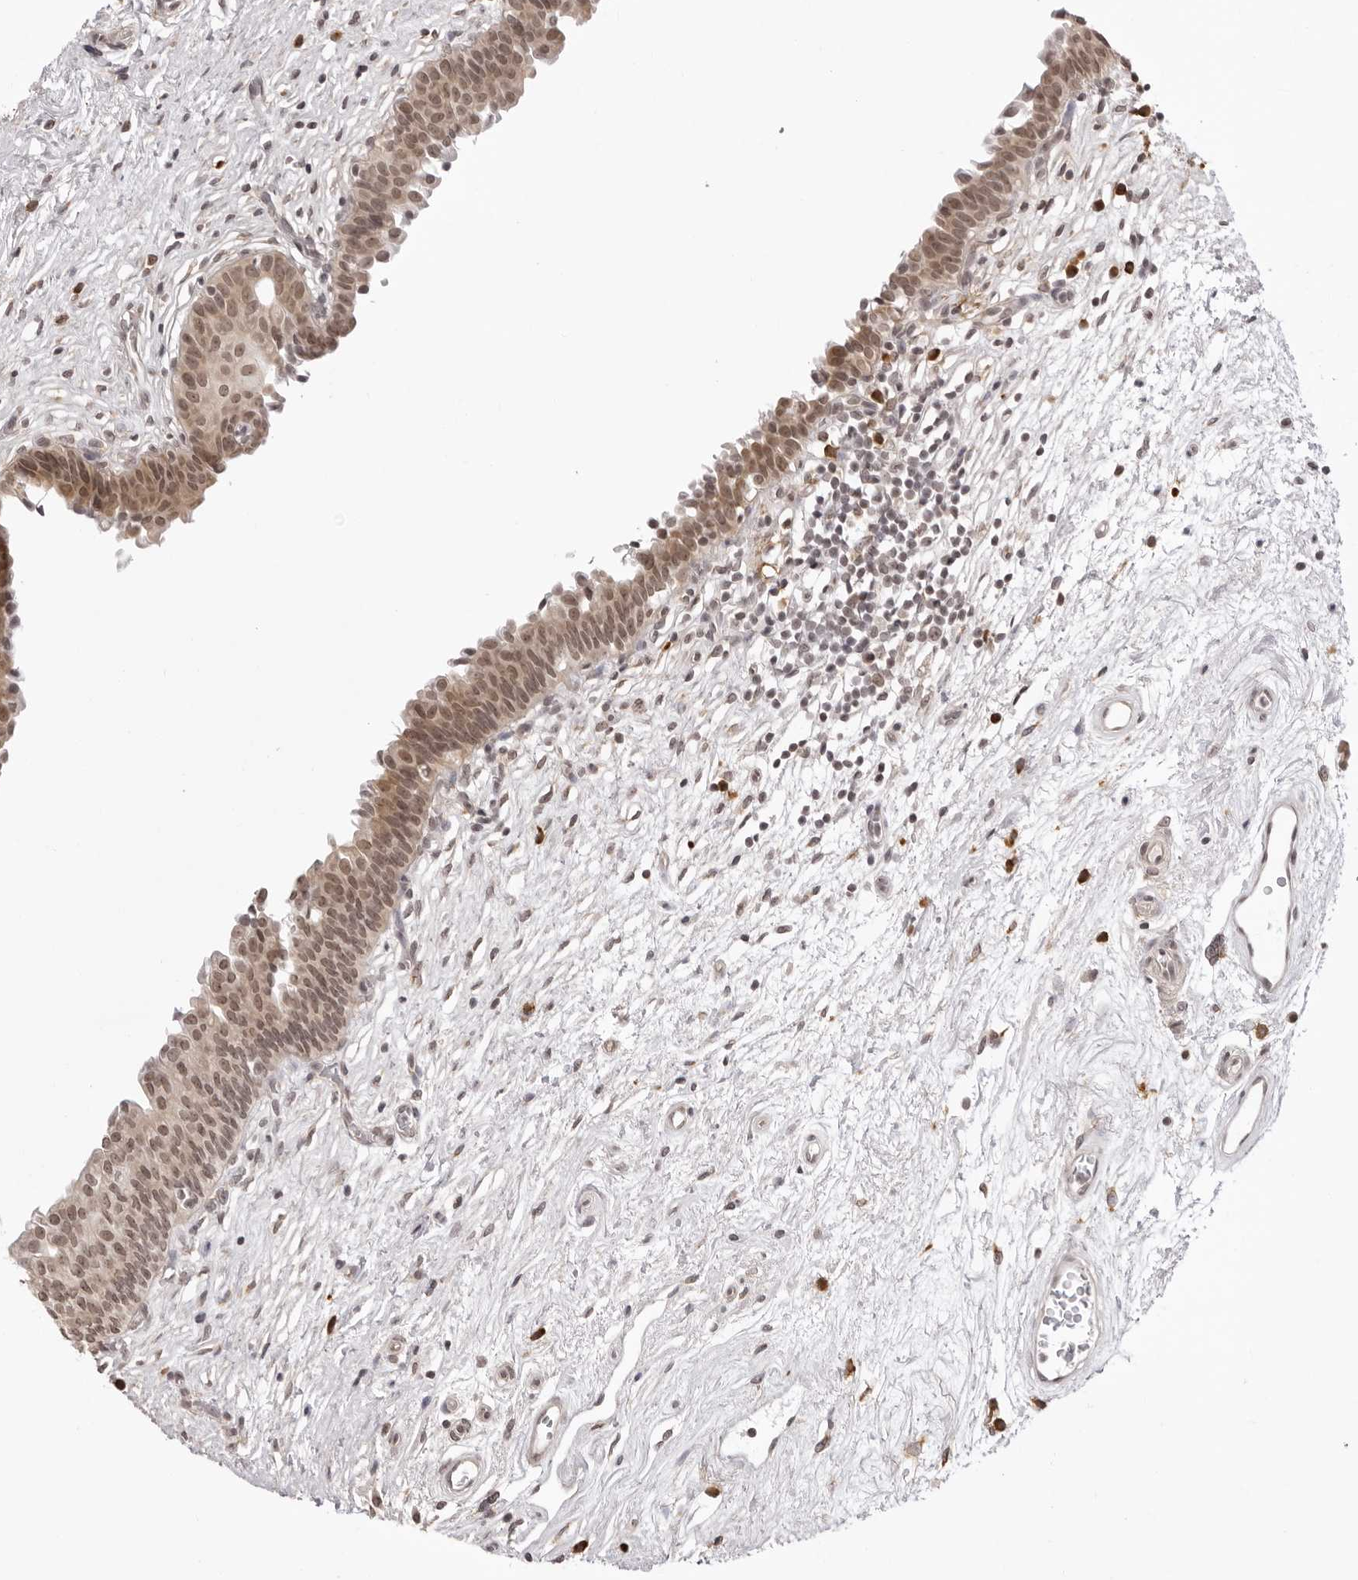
{"staining": {"intensity": "moderate", "quantity": ">75%", "location": "nuclear"}, "tissue": "urinary bladder", "cell_type": "Urothelial cells", "image_type": "normal", "snomed": [{"axis": "morphology", "description": "Normal tissue, NOS"}, {"axis": "topography", "description": "Urinary bladder"}], "caption": "A high-resolution image shows immunohistochemistry (IHC) staining of normal urinary bladder, which exhibits moderate nuclear positivity in approximately >75% of urothelial cells.", "gene": "ZC3H11A", "patient": {"sex": "male", "age": 83}}